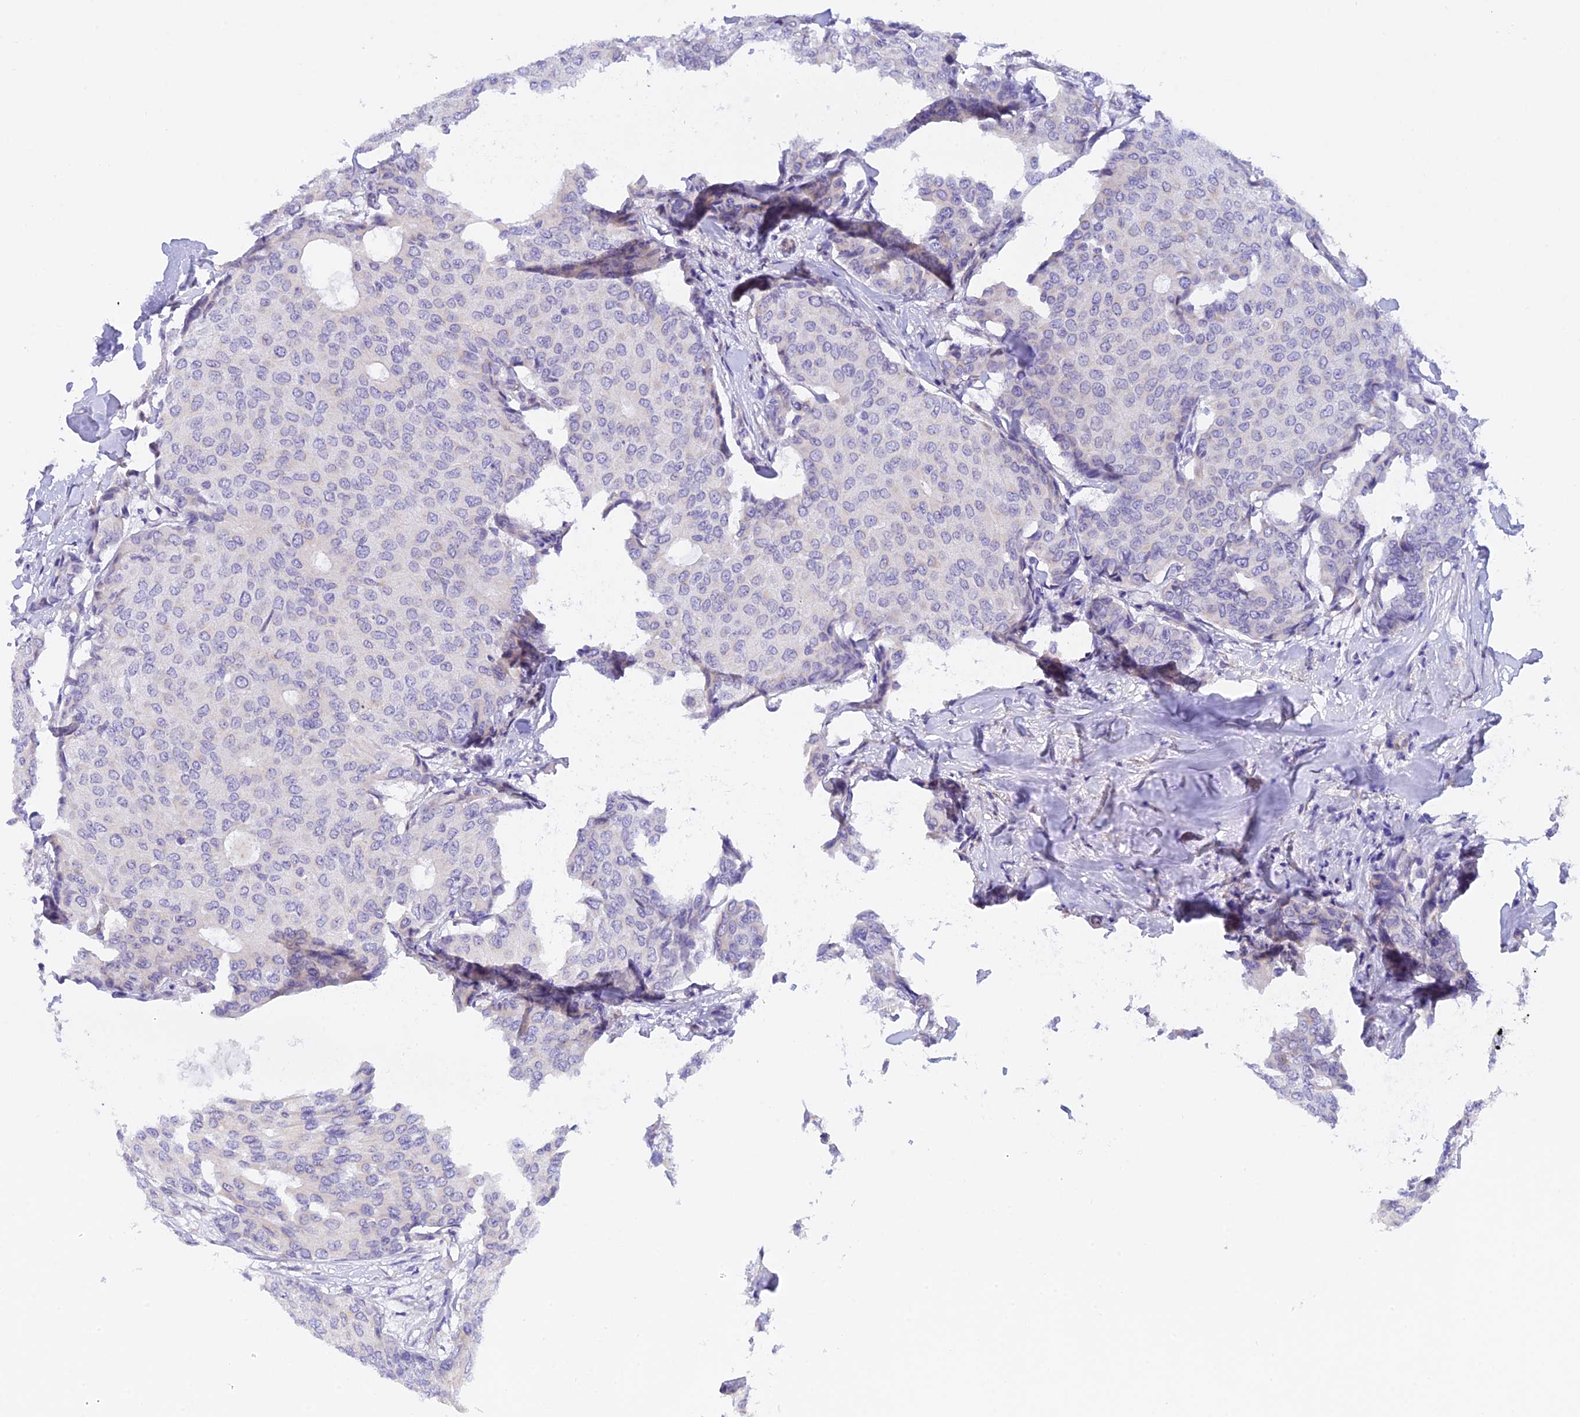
{"staining": {"intensity": "negative", "quantity": "none", "location": "none"}, "tissue": "breast cancer", "cell_type": "Tumor cells", "image_type": "cancer", "snomed": [{"axis": "morphology", "description": "Duct carcinoma"}, {"axis": "topography", "description": "Breast"}], "caption": "Tumor cells are negative for brown protein staining in breast infiltrating ductal carcinoma. (Immunohistochemistry (ihc), brightfield microscopy, high magnification).", "gene": "C17orf67", "patient": {"sex": "female", "age": 75}}